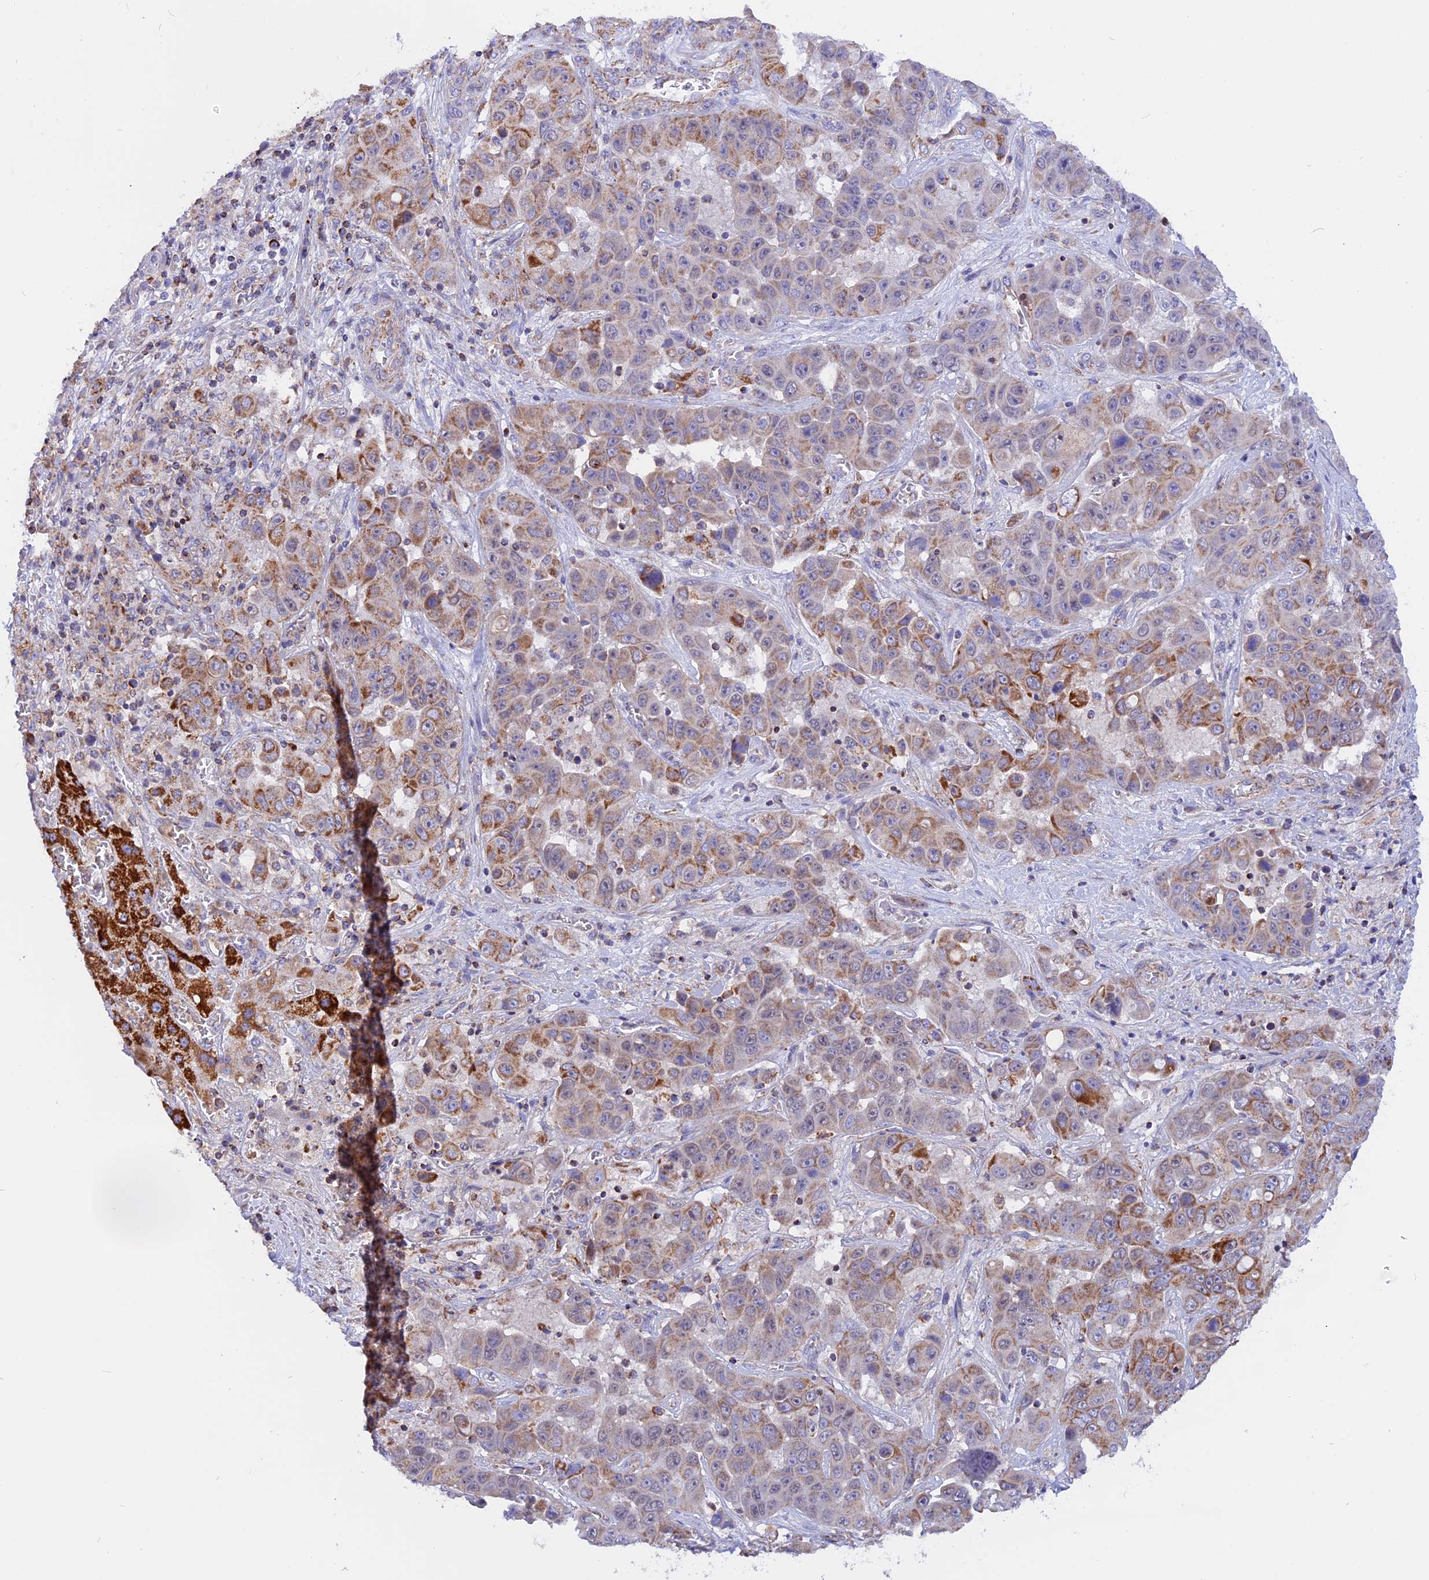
{"staining": {"intensity": "moderate", "quantity": ">75%", "location": "cytoplasmic/membranous"}, "tissue": "liver cancer", "cell_type": "Tumor cells", "image_type": "cancer", "snomed": [{"axis": "morphology", "description": "Cholangiocarcinoma"}, {"axis": "topography", "description": "Liver"}], "caption": "Immunohistochemical staining of liver cholangiocarcinoma demonstrates medium levels of moderate cytoplasmic/membranous protein positivity in approximately >75% of tumor cells.", "gene": "GCDH", "patient": {"sex": "female", "age": 52}}